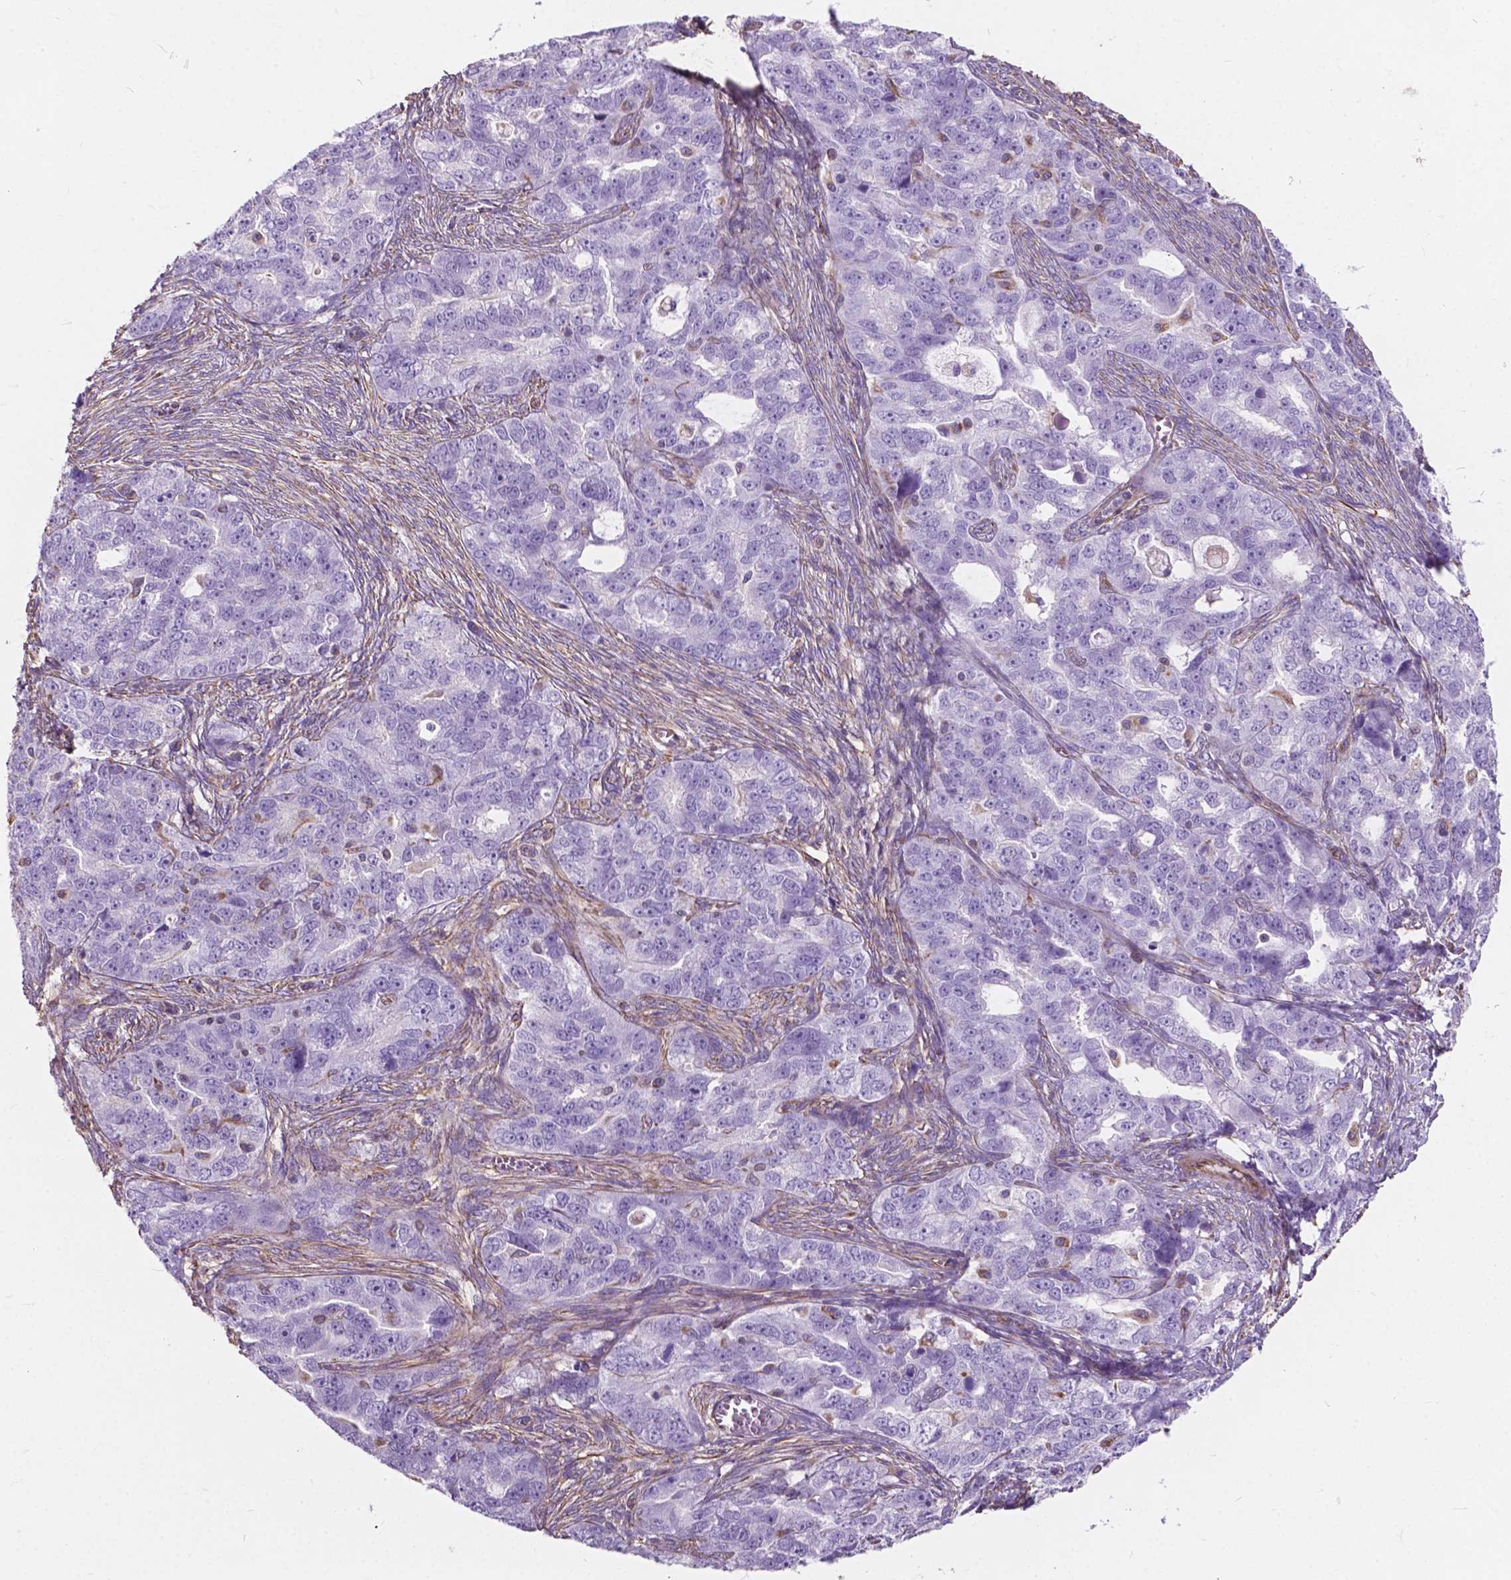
{"staining": {"intensity": "negative", "quantity": "none", "location": "none"}, "tissue": "ovarian cancer", "cell_type": "Tumor cells", "image_type": "cancer", "snomed": [{"axis": "morphology", "description": "Cystadenocarcinoma, serous, NOS"}, {"axis": "topography", "description": "Ovary"}], "caption": "An immunohistochemistry (IHC) photomicrograph of ovarian serous cystadenocarcinoma is shown. There is no staining in tumor cells of ovarian serous cystadenocarcinoma.", "gene": "AMOT", "patient": {"sex": "female", "age": 51}}